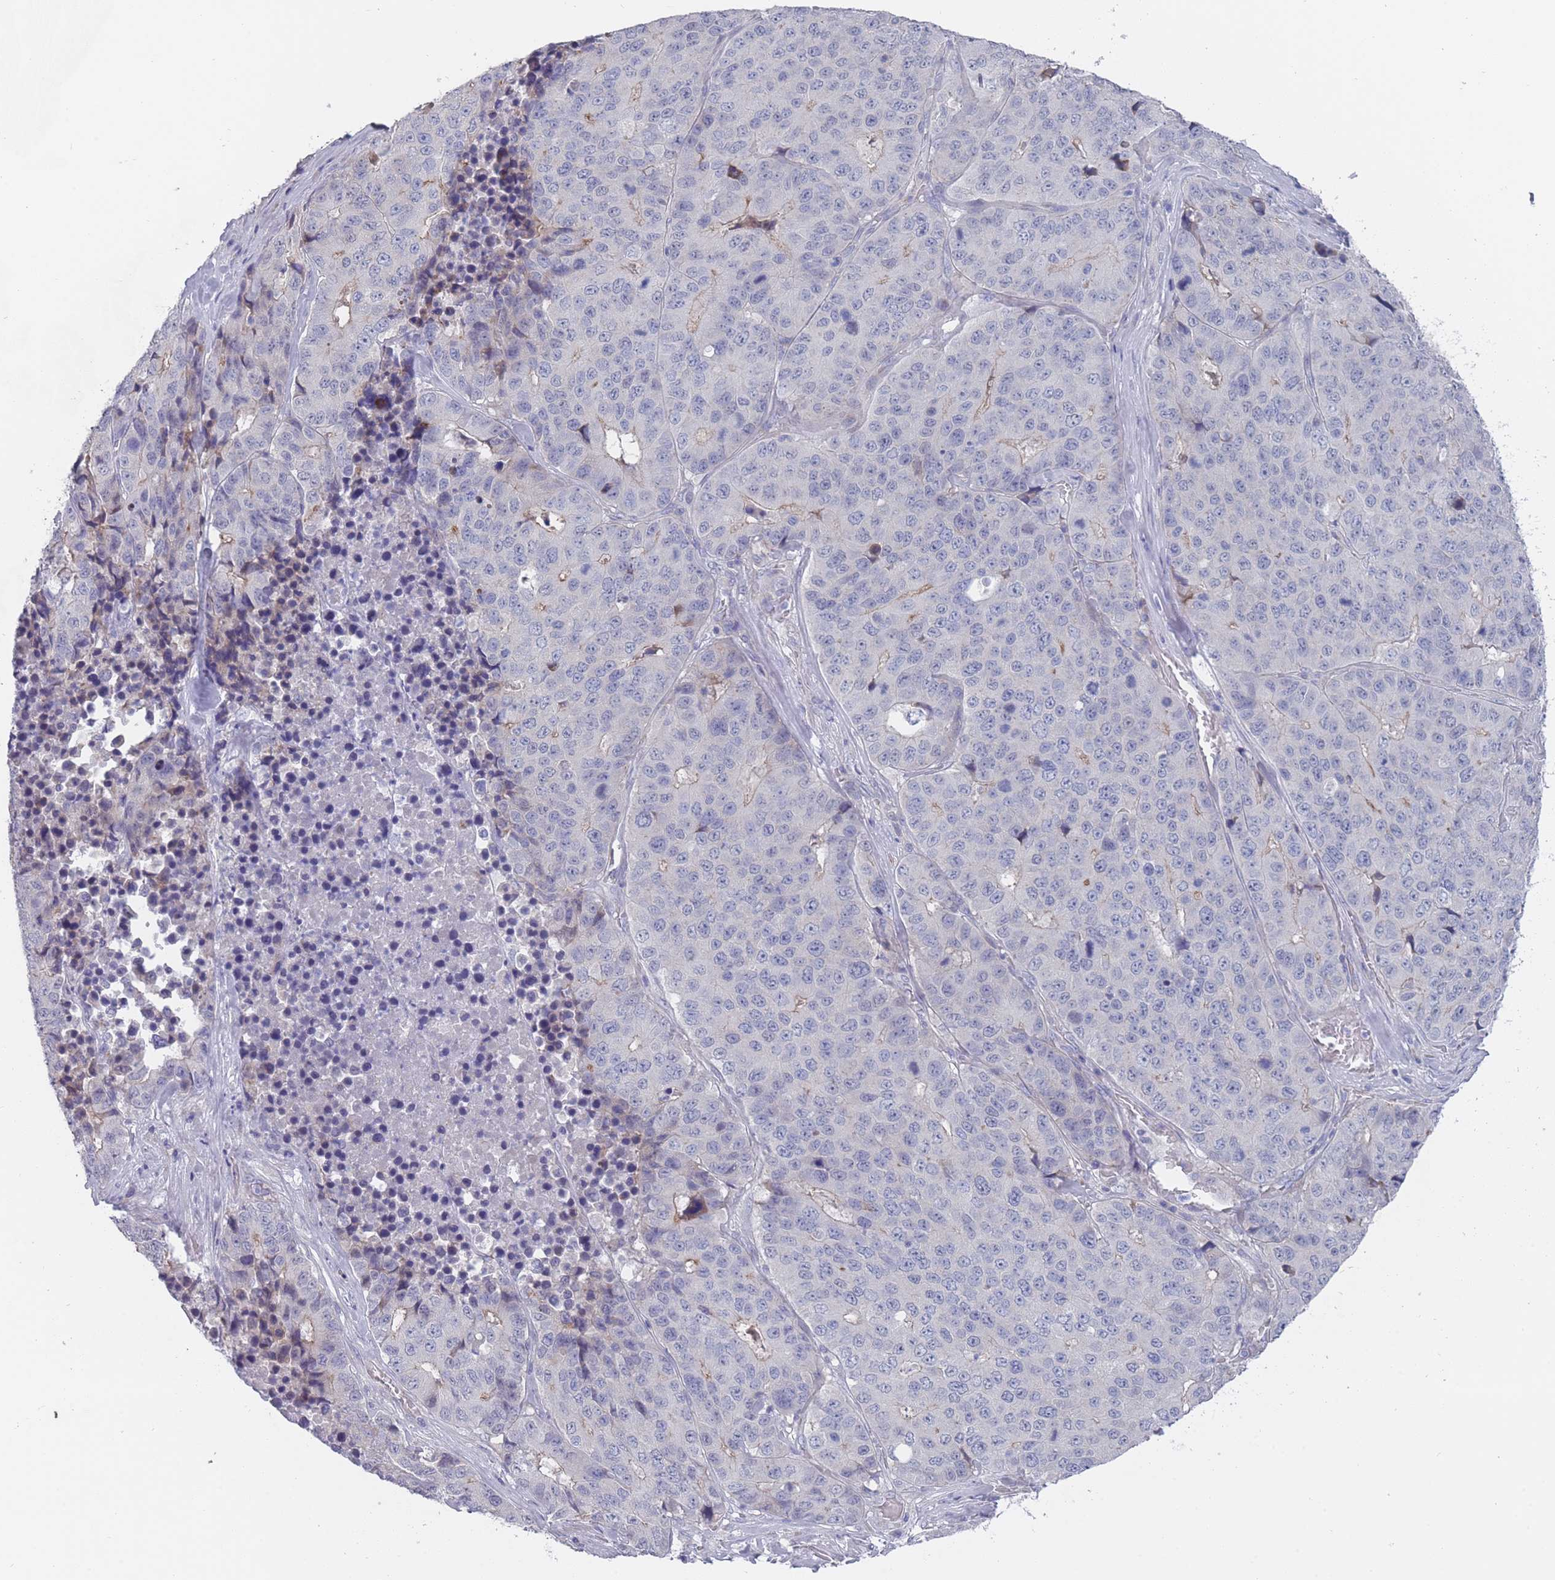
{"staining": {"intensity": "negative", "quantity": "none", "location": "none"}, "tissue": "stomach cancer", "cell_type": "Tumor cells", "image_type": "cancer", "snomed": [{"axis": "morphology", "description": "Adenocarcinoma, NOS"}, {"axis": "topography", "description": "Stomach"}], "caption": "Tumor cells show no significant protein staining in adenocarcinoma (stomach).", "gene": "PIGU", "patient": {"sex": "male", "age": 71}}